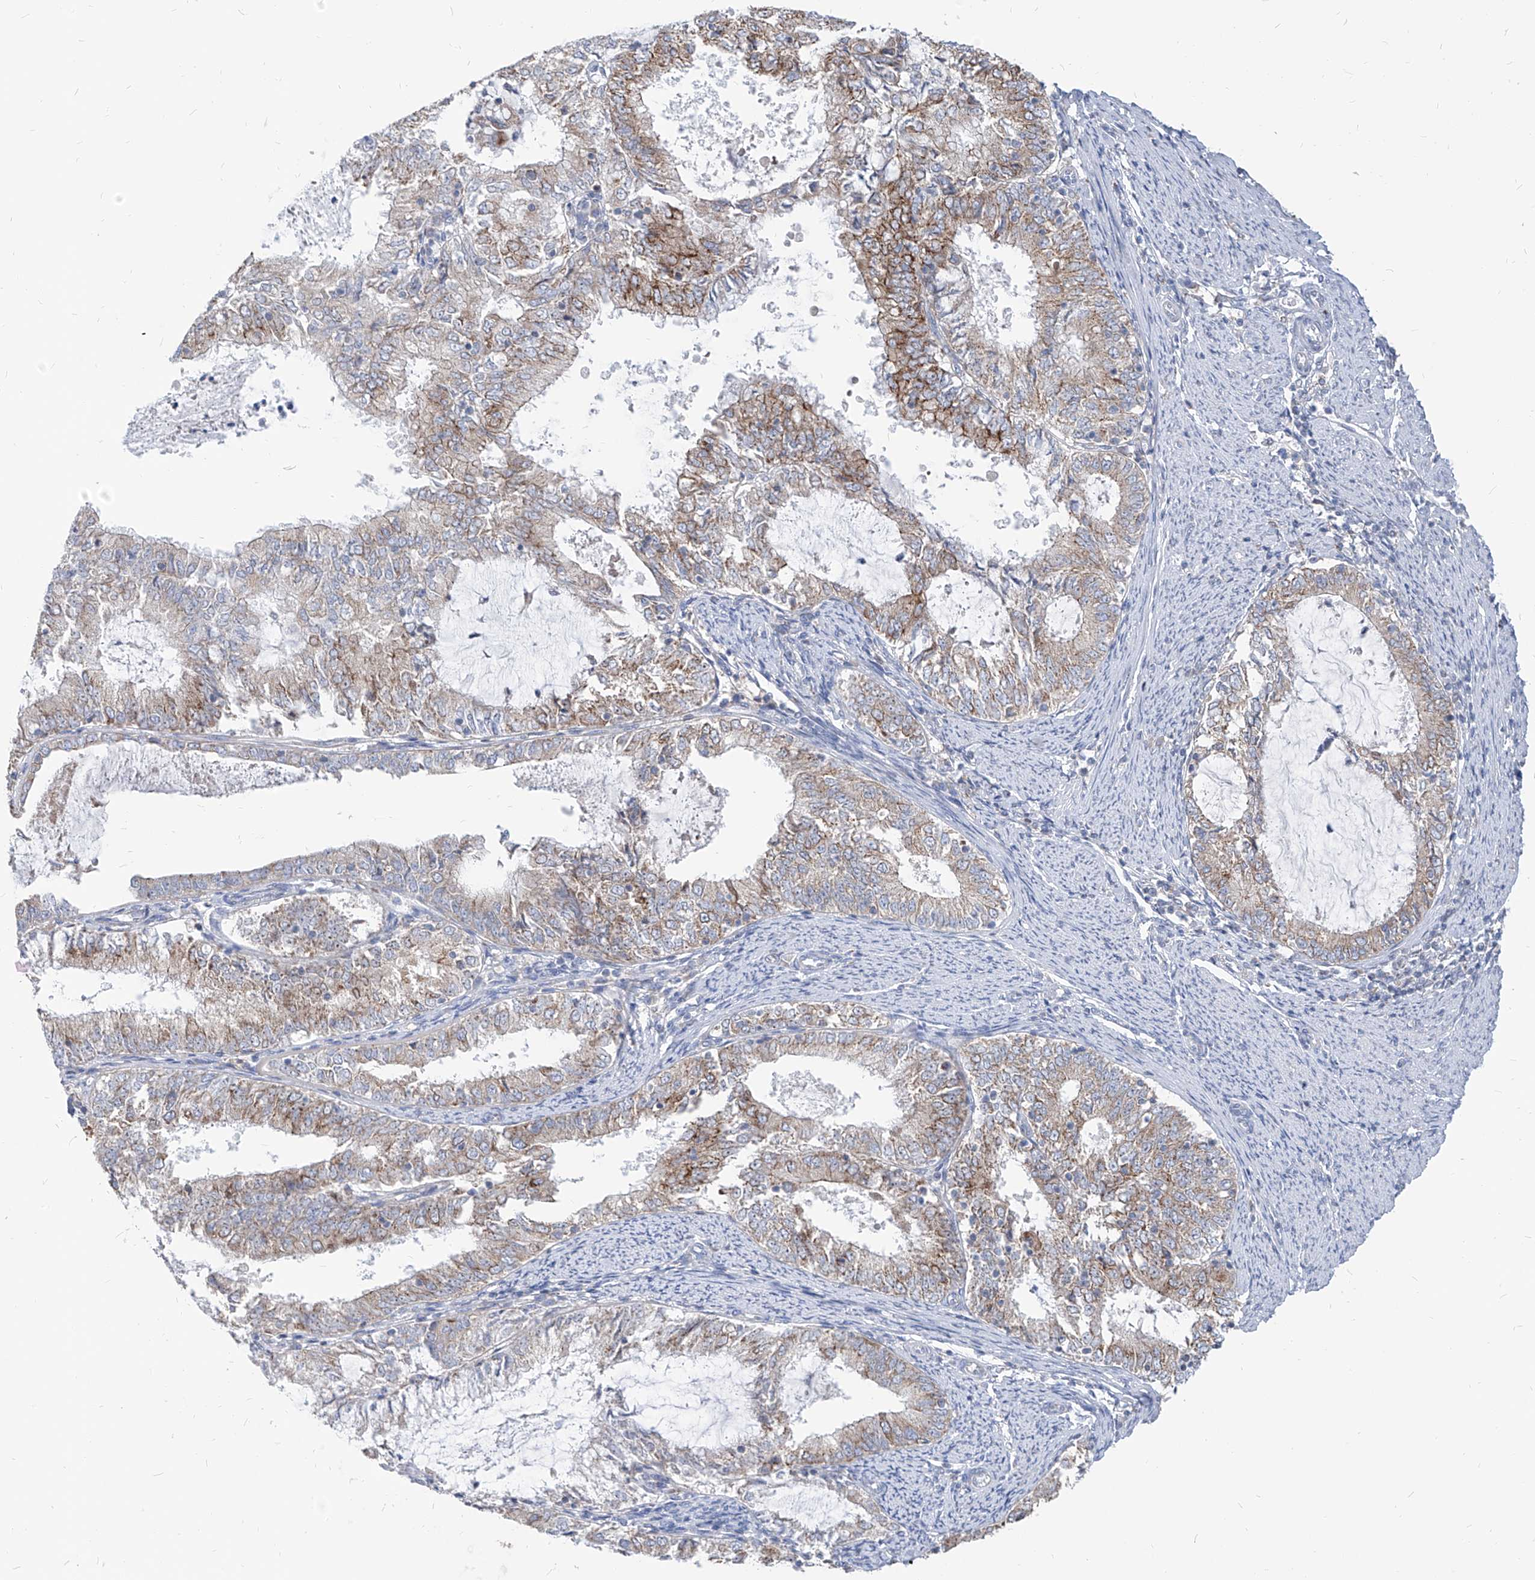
{"staining": {"intensity": "moderate", "quantity": "<25%", "location": "cytoplasmic/membranous"}, "tissue": "endometrial cancer", "cell_type": "Tumor cells", "image_type": "cancer", "snomed": [{"axis": "morphology", "description": "Adenocarcinoma, NOS"}, {"axis": "topography", "description": "Endometrium"}], "caption": "Adenocarcinoma (endometrial) stained for a protein reveals moderate cytoplasmic/membranous positivity in tumor cells.", "gene": "AGPS", "patient": {"sex": "female", "age": 57}}